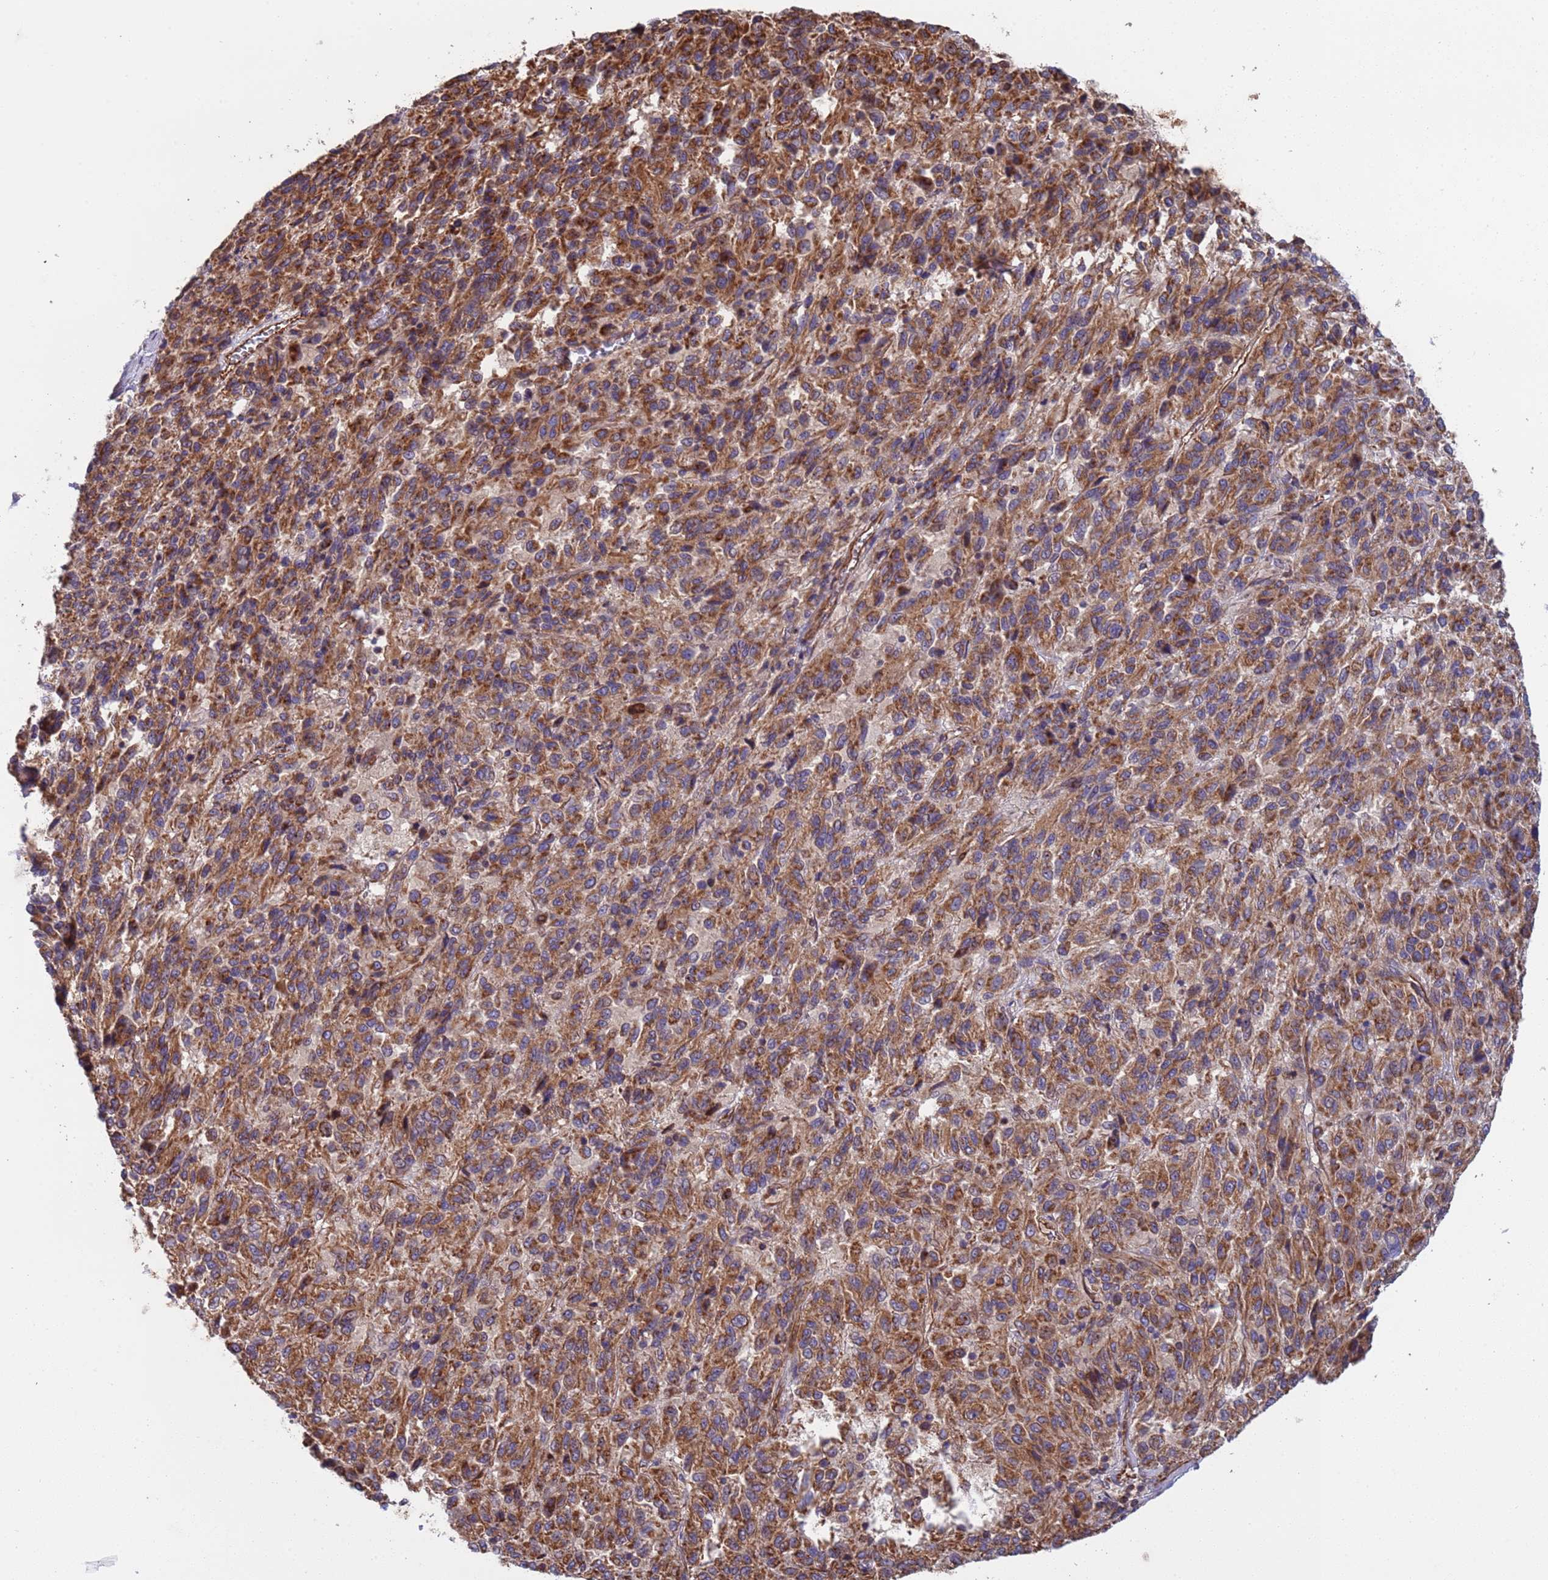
{"staining": {"intensity": "strong", "quantity": ">75%", "location": "cytoplasmic/membranous"}, "tissue": "melanoma", "cell_type": "Tumor cells", "image_type": "cancer", "snomed": [{"axis": "morphology", "description": "Malignant melanoma, Metastatic site"}, {"axis": "topography", "description": "Lung"}], "caption": "Immunohistochemistry of melanoma reveals high levels of strong cytoplasmic/membranous staining in approximately >75% of tumor cells. Using DAB (brown) and hematoxylin (blue) stains, captured at high magnification using brightfield microscopy.", "gene": "NUDT12", "patient": {"sex": "male", "age": 64}}